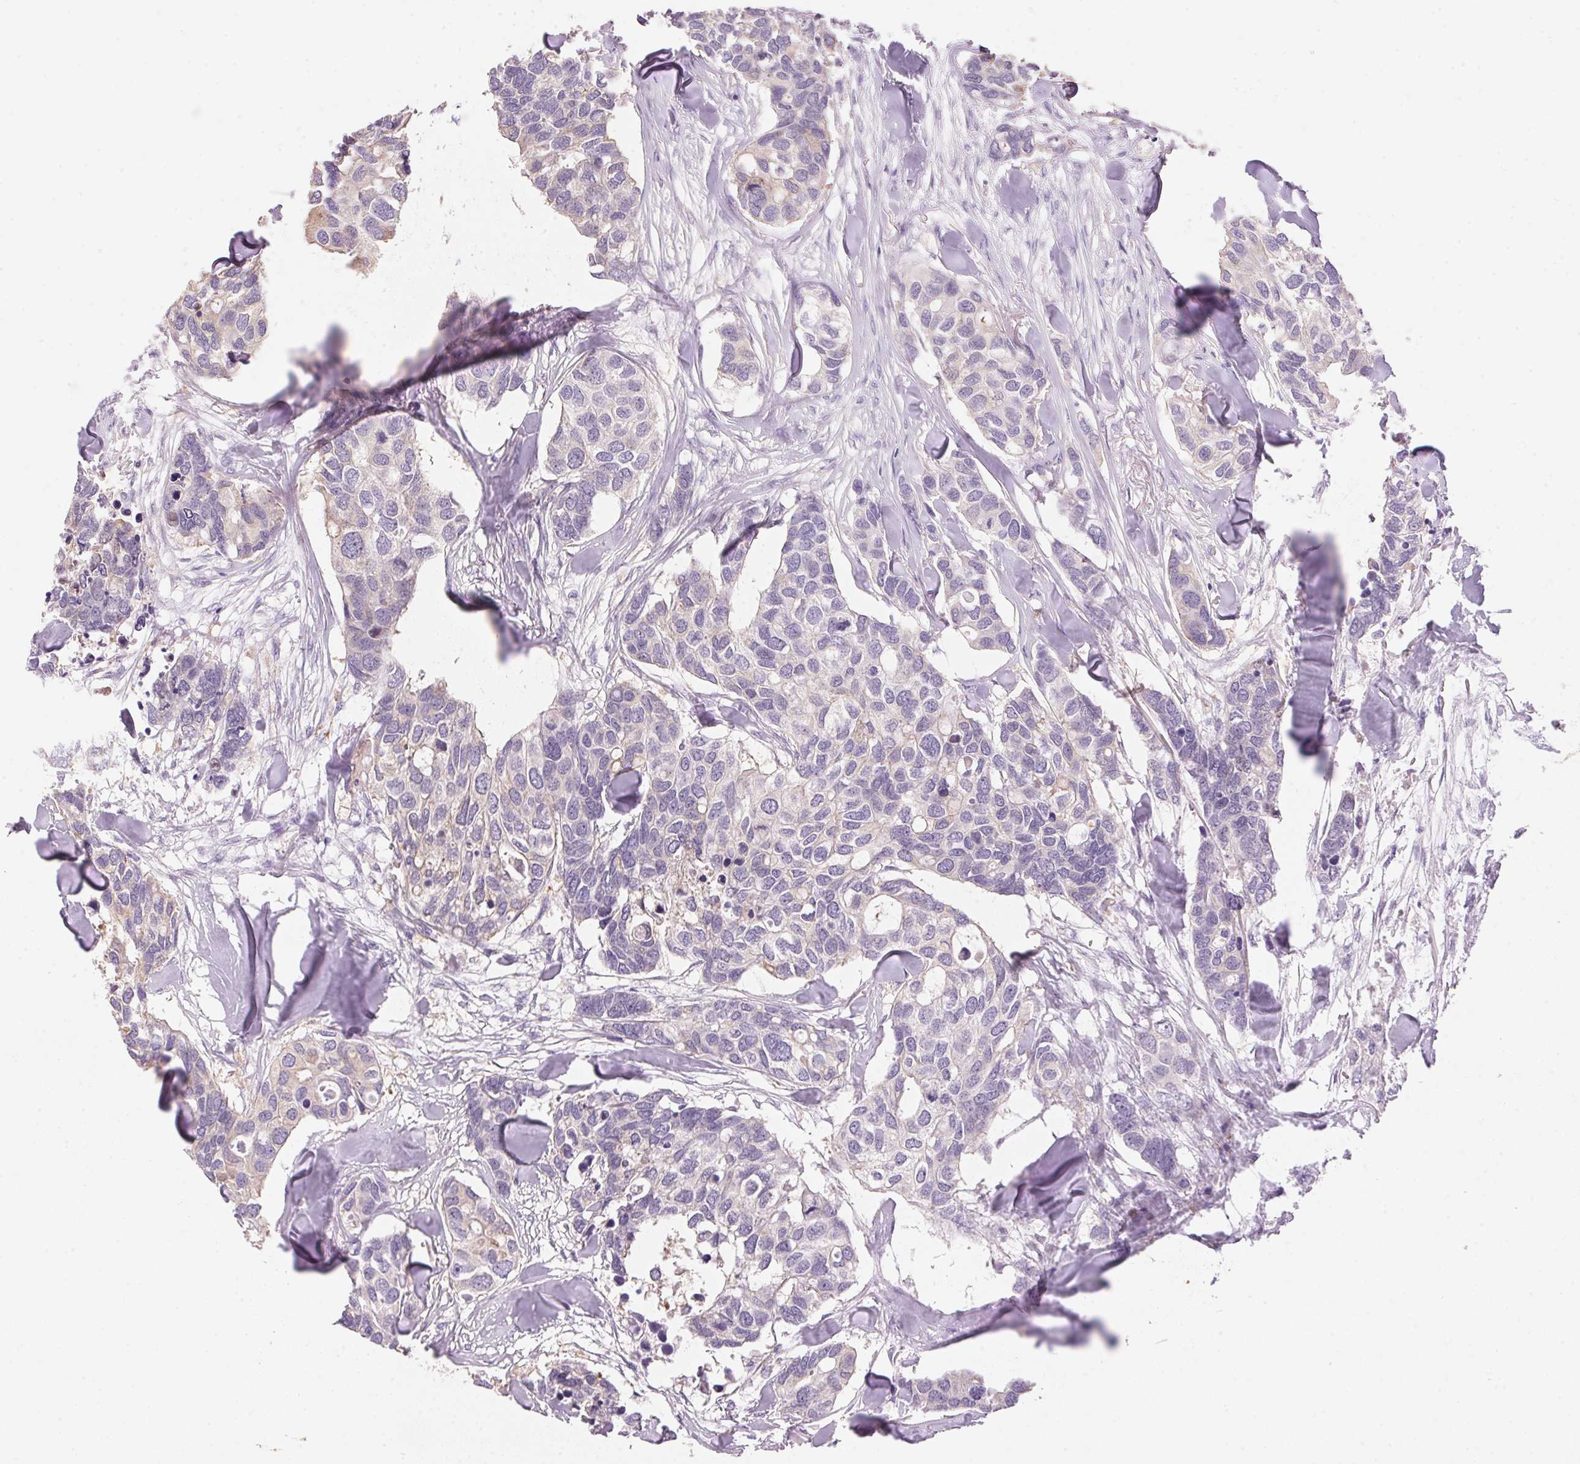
{"staining": {"intensity": "negative", "quantity": "none", "location": "none"}, "tissue": "breast cancer", "cell_type": "Tumor cells", "image_type": "cancer", "snomed": [{"axis": "morphology", "description": "Duct carcinoma"}, {"axis": "topography", "description": "Breast"}], "caption": "Protein analysis of breast intraductal carcinoma exhibits no significant positivity in tumor cells.", "gene": "LYZL6", "patient": {"sex": "female", "age": 83}}